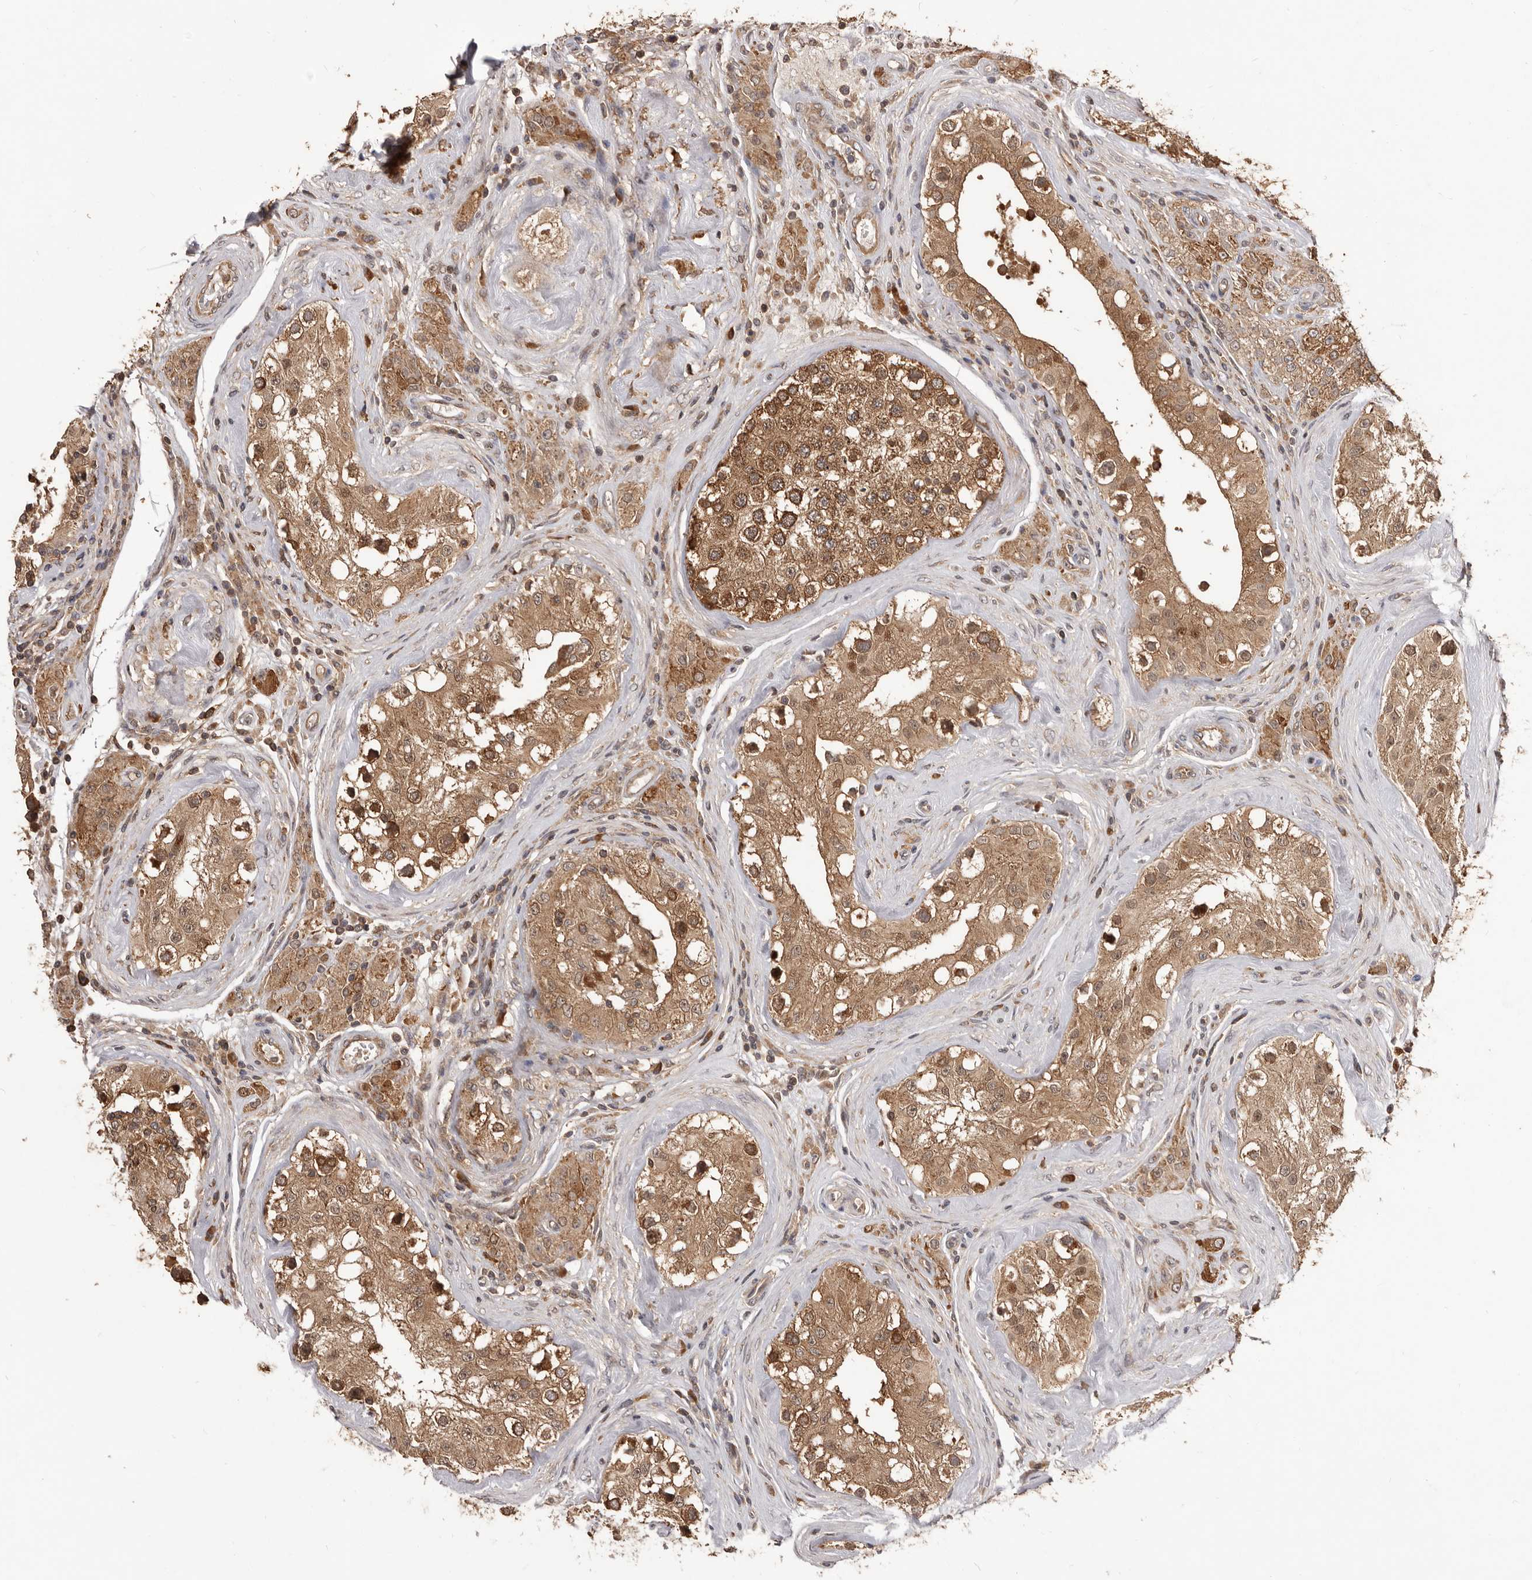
{"staining": {"intensity": "strong", "quantity": ">75%", "location": "cytoplasmic/membranous"}, "tissue": "testis", "cell_type": "Cells in seminiferous ducts", "image_type": "normal", "snomed": [{"axis": "morphology", "description": "Normal tissue, NOS"}, {"axis": "topography", "description": "Testis"}], "caption": "A brown stain shows strong cytoplasmic/membranous positivity of a protein in cells in seminiferous ducts of benign testis.", "gene": "HBS1L", "patient": {"sex": "male", "age": 46}}